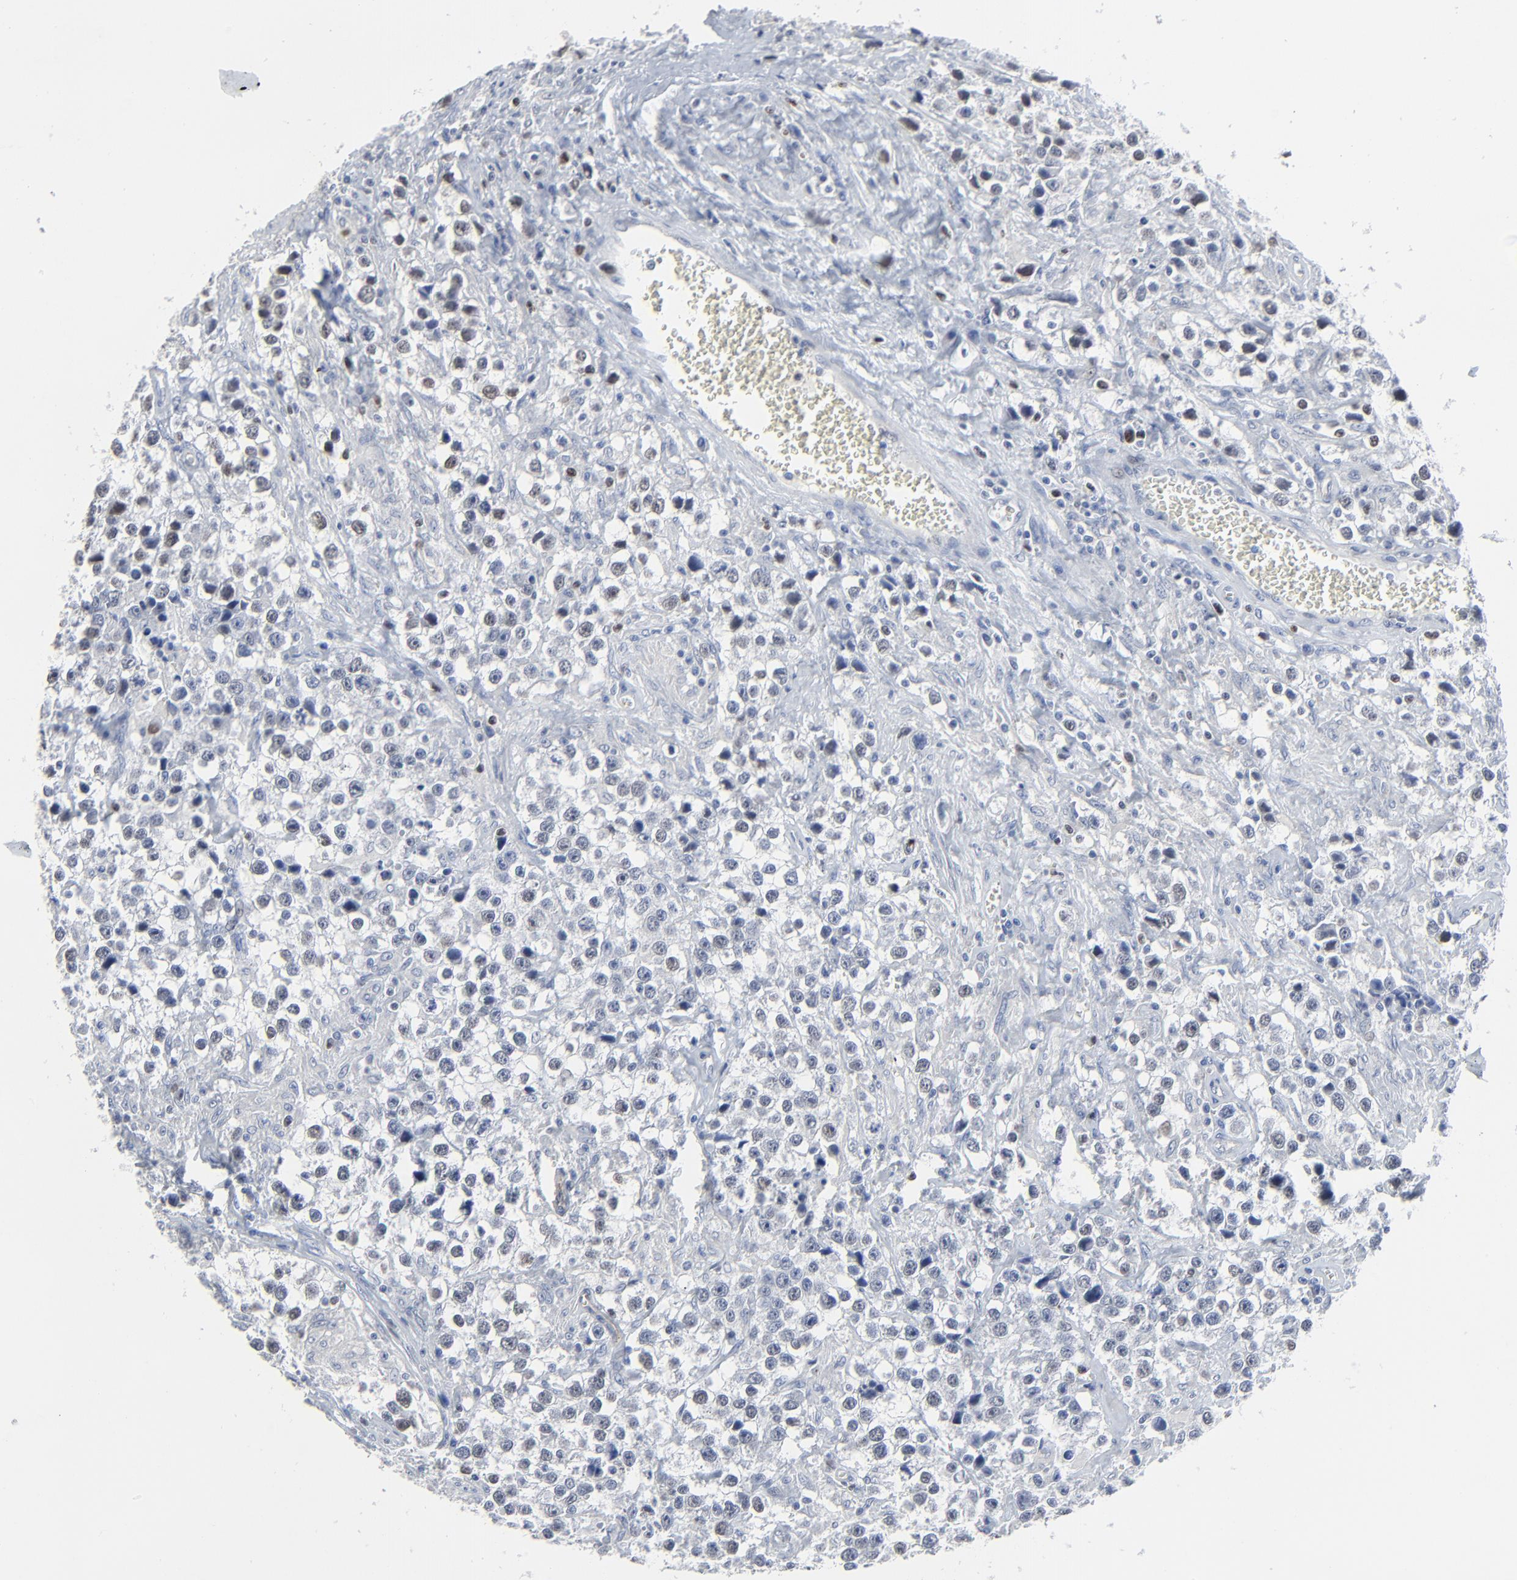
{"staining": {"intensity": "weak", "quantity": "<25%", "location": "nuclear"}, "tissue": "testis cancer", "cell_type": "Tumor cells", "image_type": "cancer", "snomed": [{"axis": "morphology", "description": "Seminoma, NOS"}, {"axis": "topography", "description": "Testis"}], "caption": "Image shows no significant protein positivity in tumor cells of testis cancer (seminoma).", "gene": "BIRC3", "patient": {"sex": "male", "age": 43}}